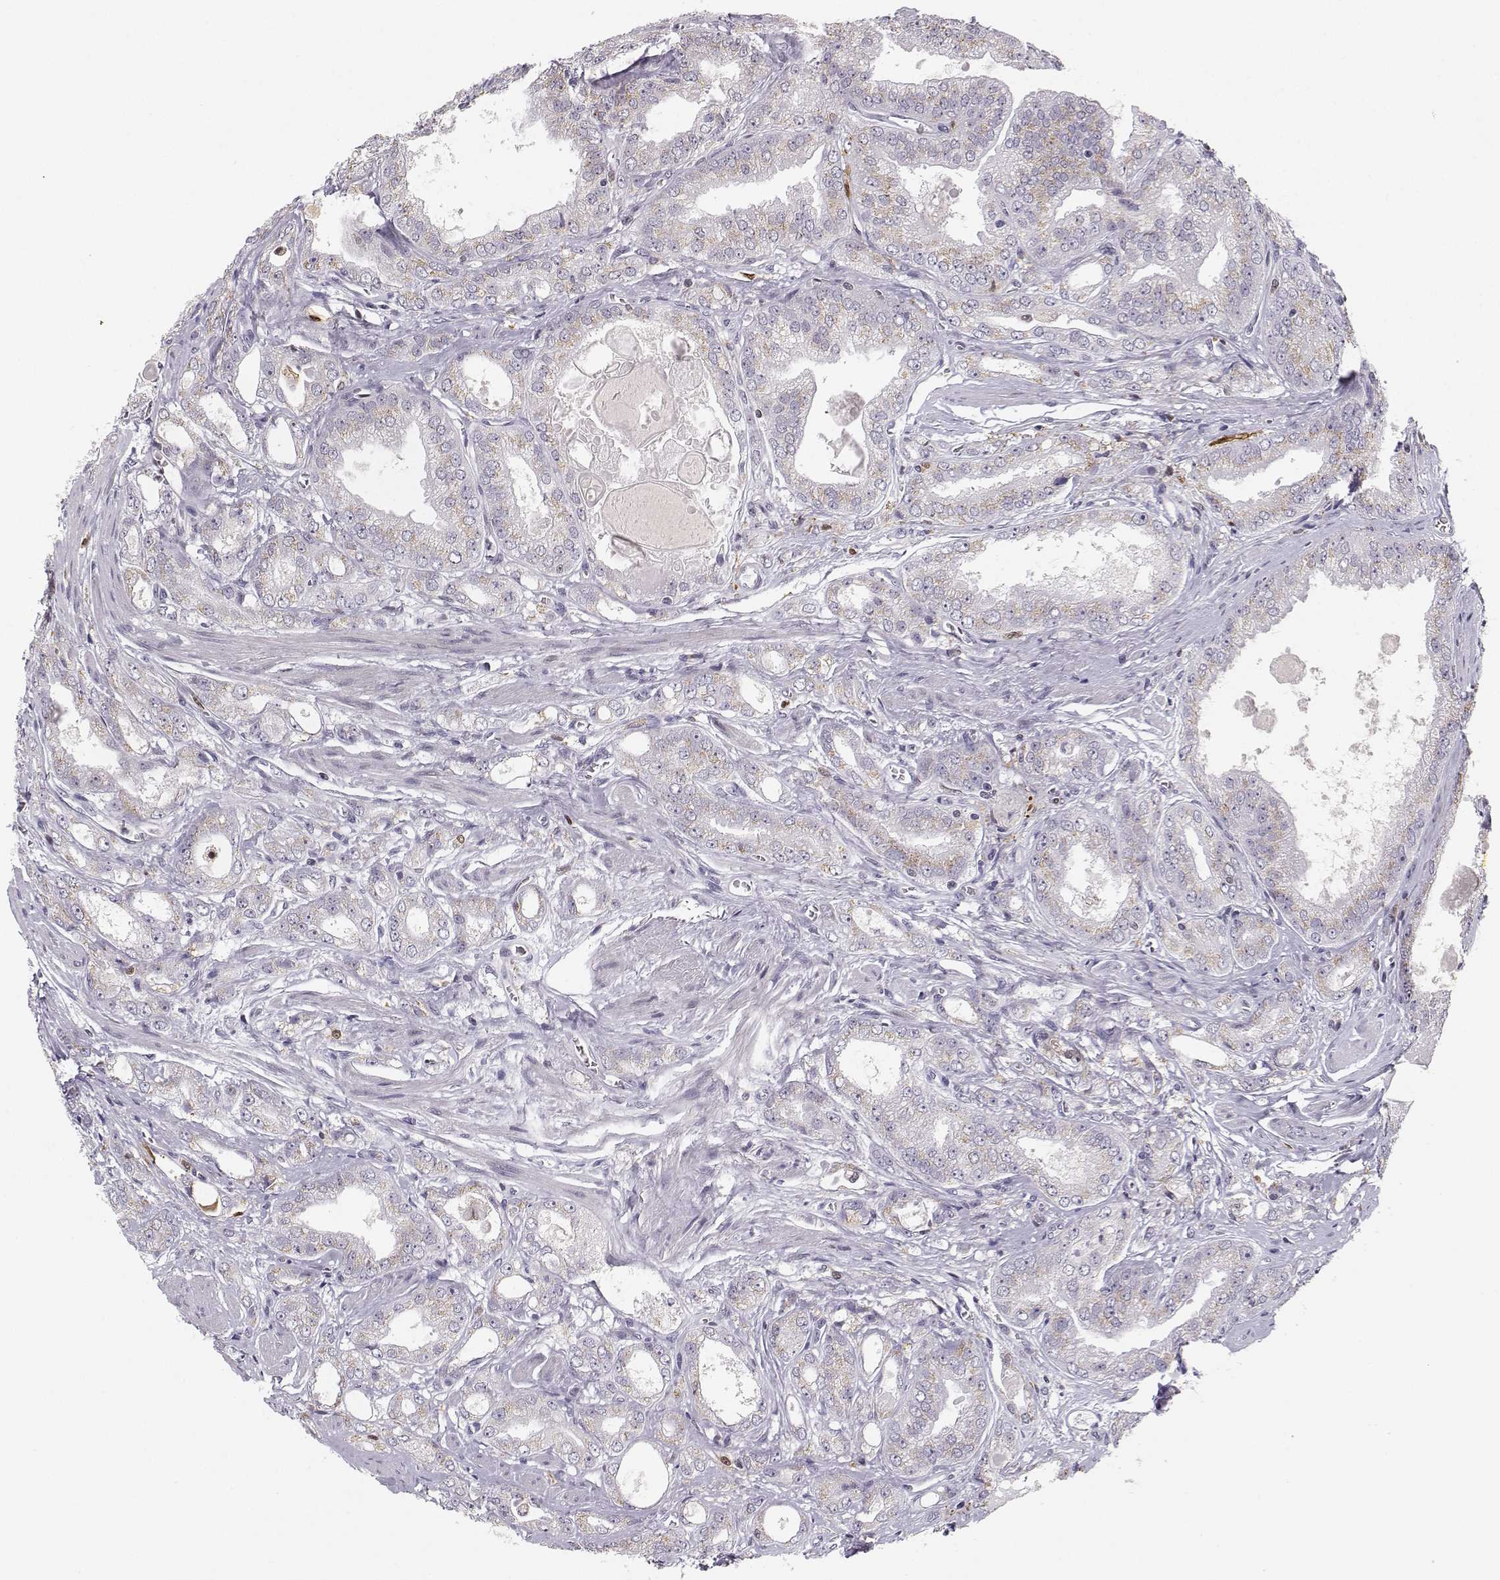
{"staining": {"intensity": "weak", "quantity": "<25%", "location": "cytoplasmic/membranous"}, "tissue": "prostate cancer", "cell_type": "Tumor cells", "image_type": "cancer", "snomed": [{"axis": "morphology", "description": "Adenocarcinoma, NOS"}, {"axis": "morphology", "description": "Adenocarcinoma, High grade"}, {"axis": "topography", "description": "Prostate"}], "caption": "Immunohistochemistry micrograph of neoplastic tissue: human adenocarcinoma (prostate) stained with DAB reveals no significant protein staining in tumor cells.", "gene": "HTR7", "patient": {"sex": "male", "age": 70}}